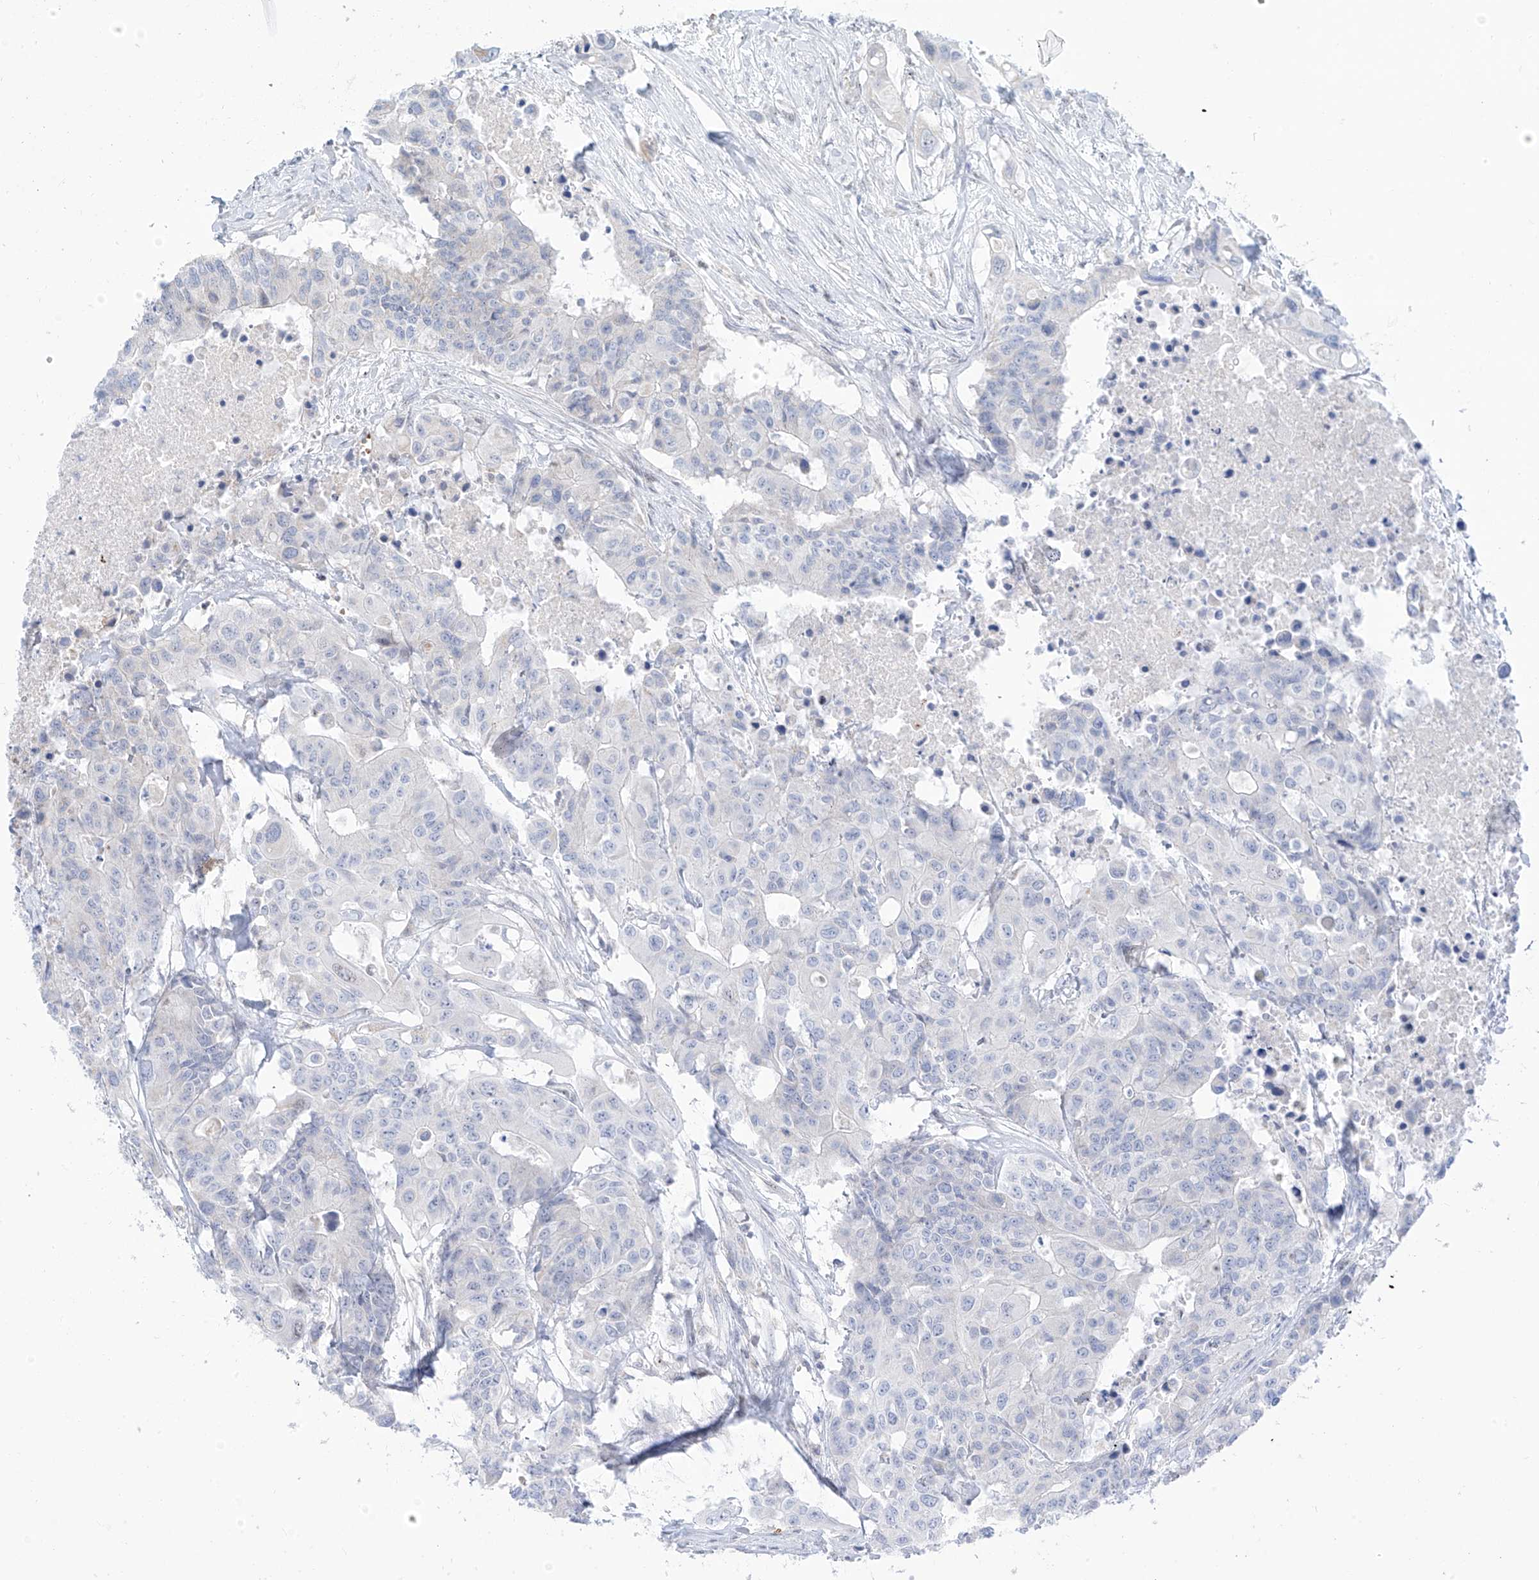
{"staining": {"intensity": "negative", "quantity": "none", "location": "none"}, "tissue": "colorectal cancer", "cell_type": "Tumor cells", "image_type": "cancer", "snomed": [{"axis": "morphology", "description": "Adenocarcinoma, NOS"}, {"axis": "topography", "description": "Colon"}], "caption": "Tumor cells are negative for protein expression in human colorectal adenocarcinoma.", "gene": "ARHGEF40", "patient": {"sex": "male", "age": 77}}